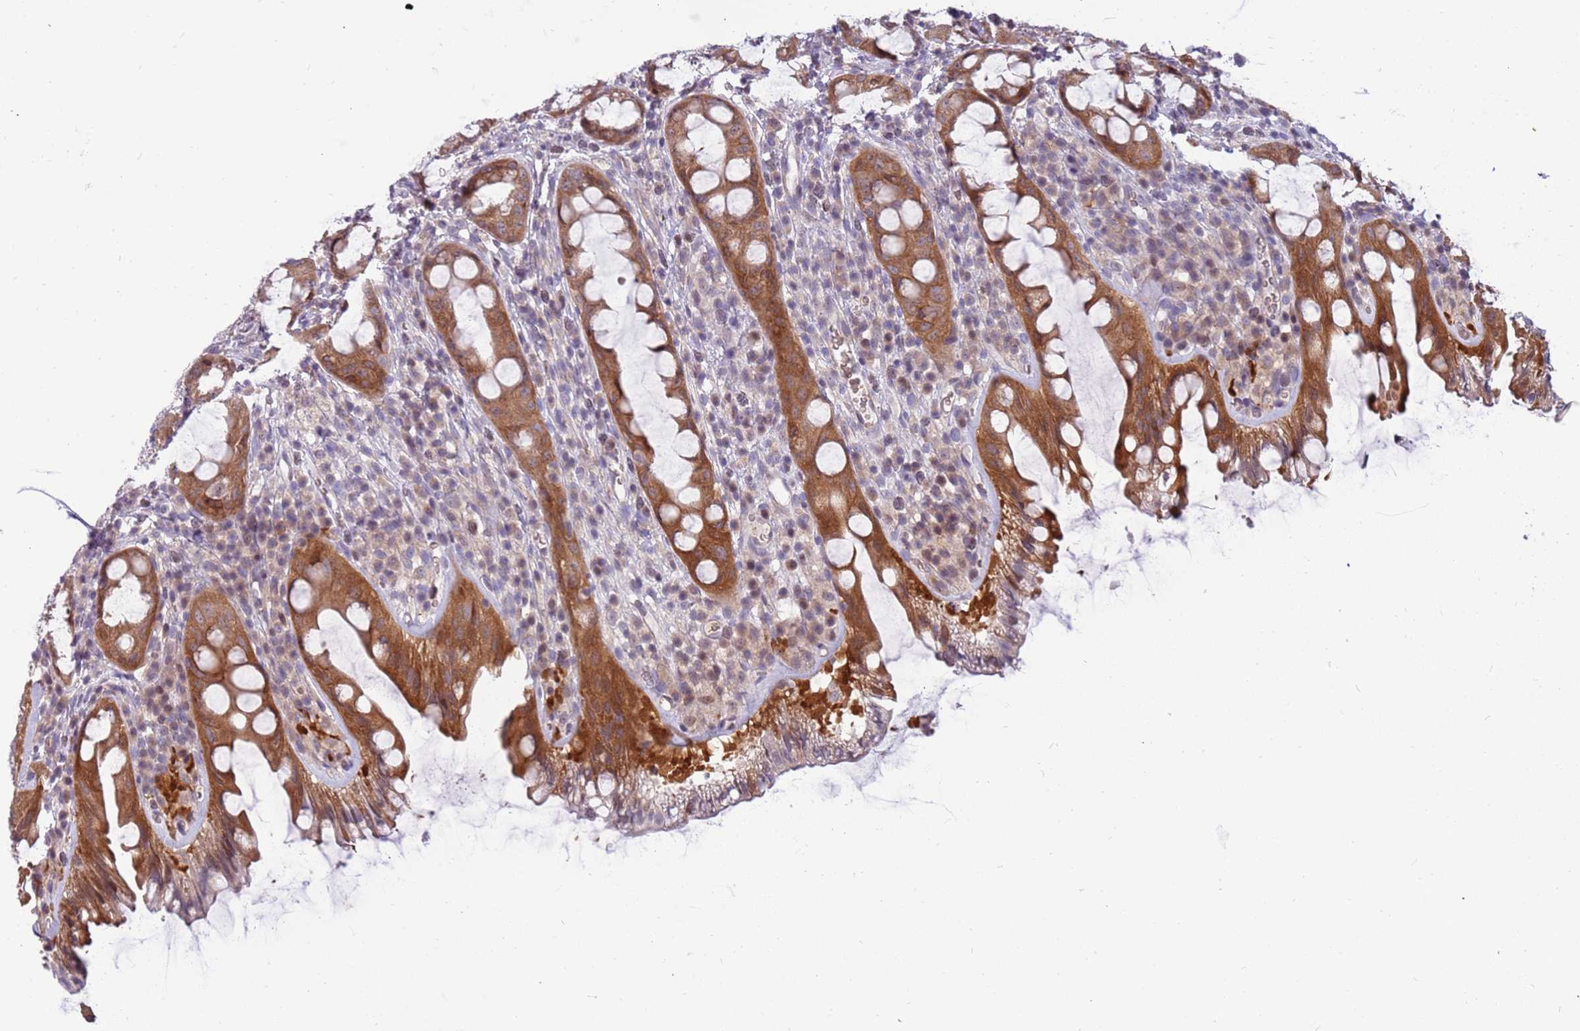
{"staining": {"intensity": "moderate", "quantity": ">75%", "location": "cytoplasmic/membranous"}, "tissue": "rectum", "cell_type": "Glandular cells", "image_type": "normal", "snomed": [{"axis": "morphology", "description": "Normal tissue, NOS"}, {"axis": "topography", "description": "Rectum"}], "caption": "Moderate cytoplasmic/membranous staining is appreciated in about >75% of glandular cells in unremarkable rectum.", "gene": "ARHGEF35", "patient": {"sex": "female", "age": 57}}